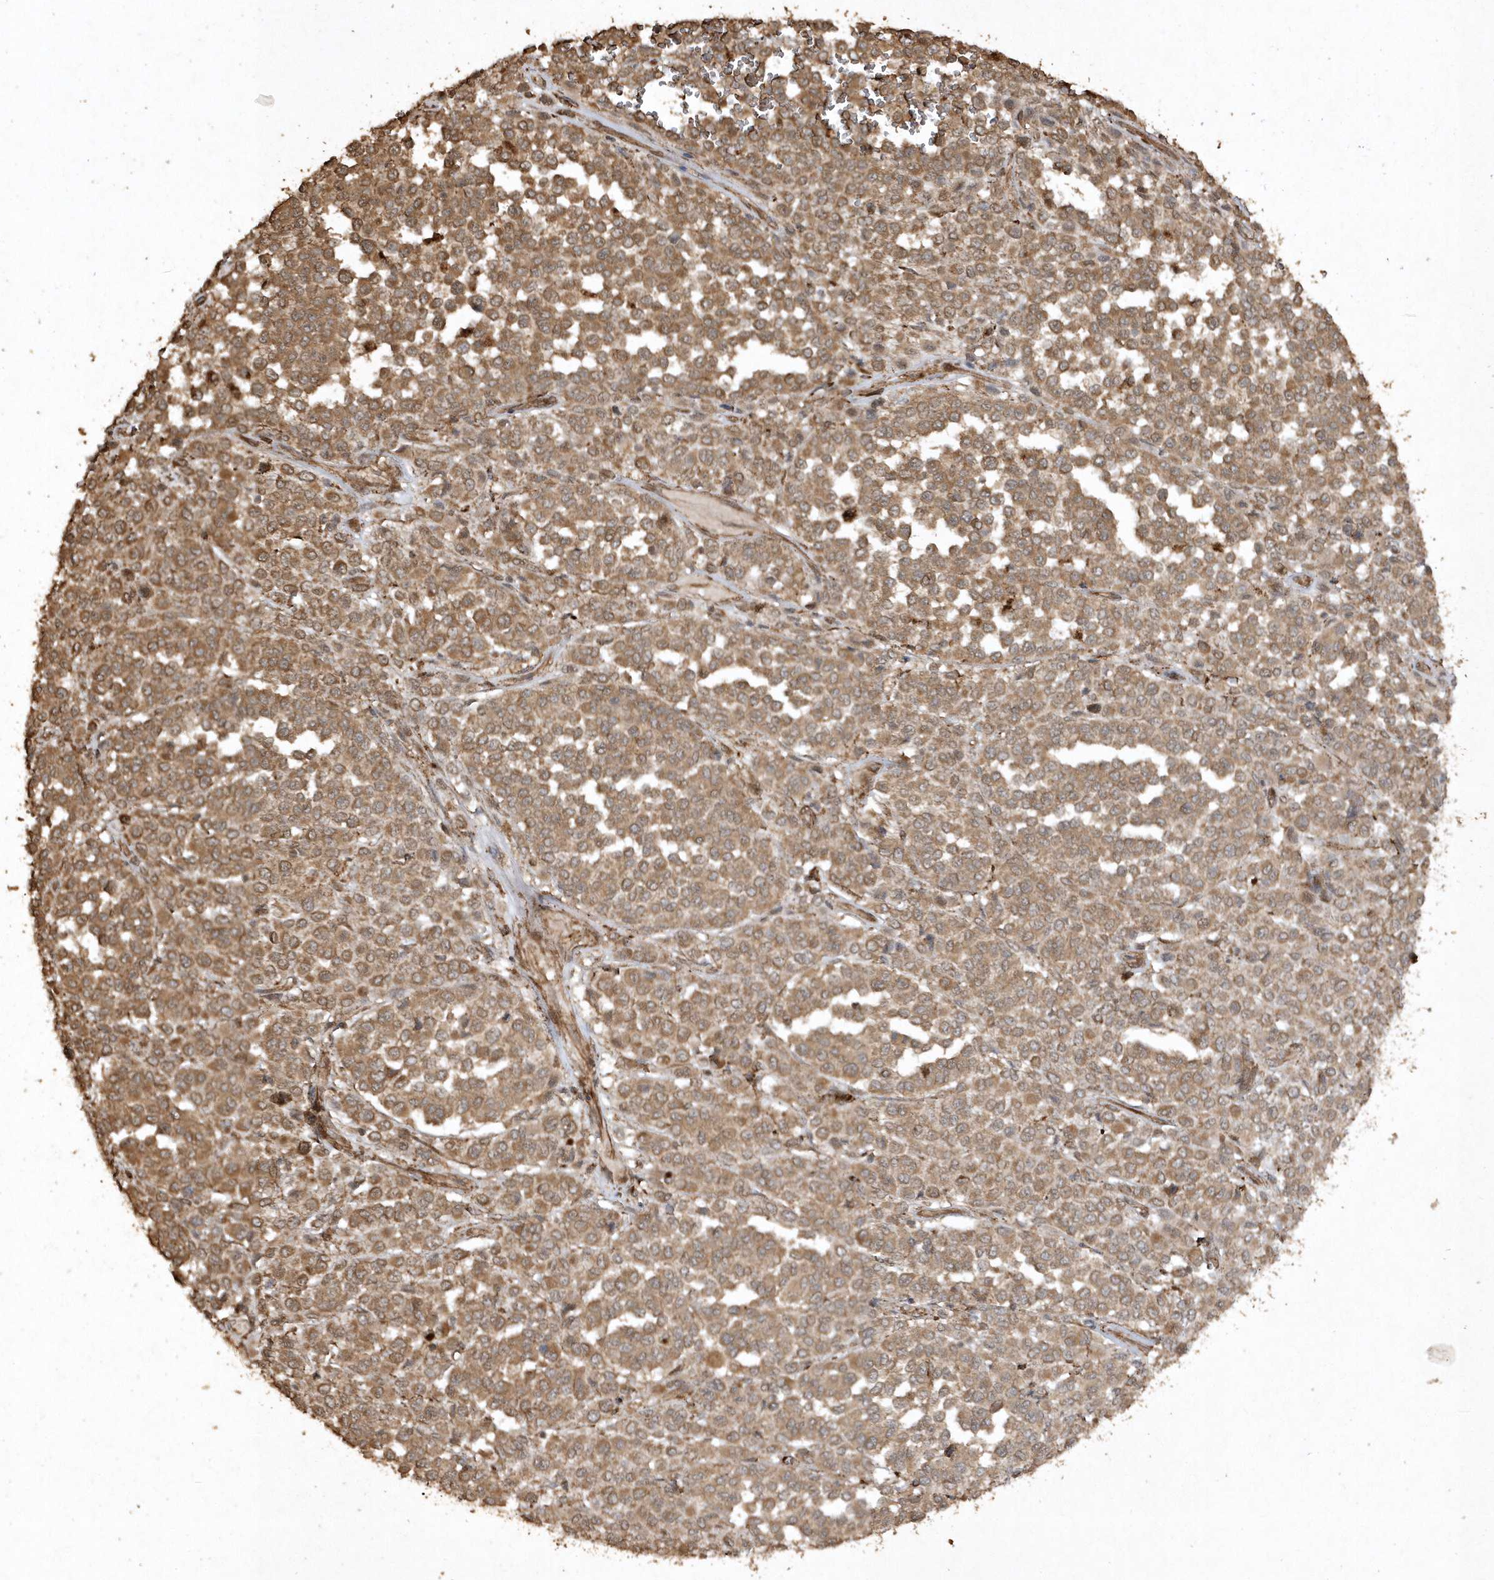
{"staining": {"intensity": "moderate", "quantity": ">75%", "location": "cytoplasmic/membranous"}, "tissue": "melanoma", "cell_type": "Tumor cells", "image_type": "cancer", "snomed": [{"axis": "morphology", "description": "Malignant melanoma, Metastatic site"}, {"axis": "topography", "description": "Pancreas"}], "caption": "About >75% of tumor cells in human melanoma display moderate cytoplasmic/membranous protein expression as visualized by brown immunohistochemical staining.", "gene": "AVPI1", "patient": {"sex": "female", "age": 30}}